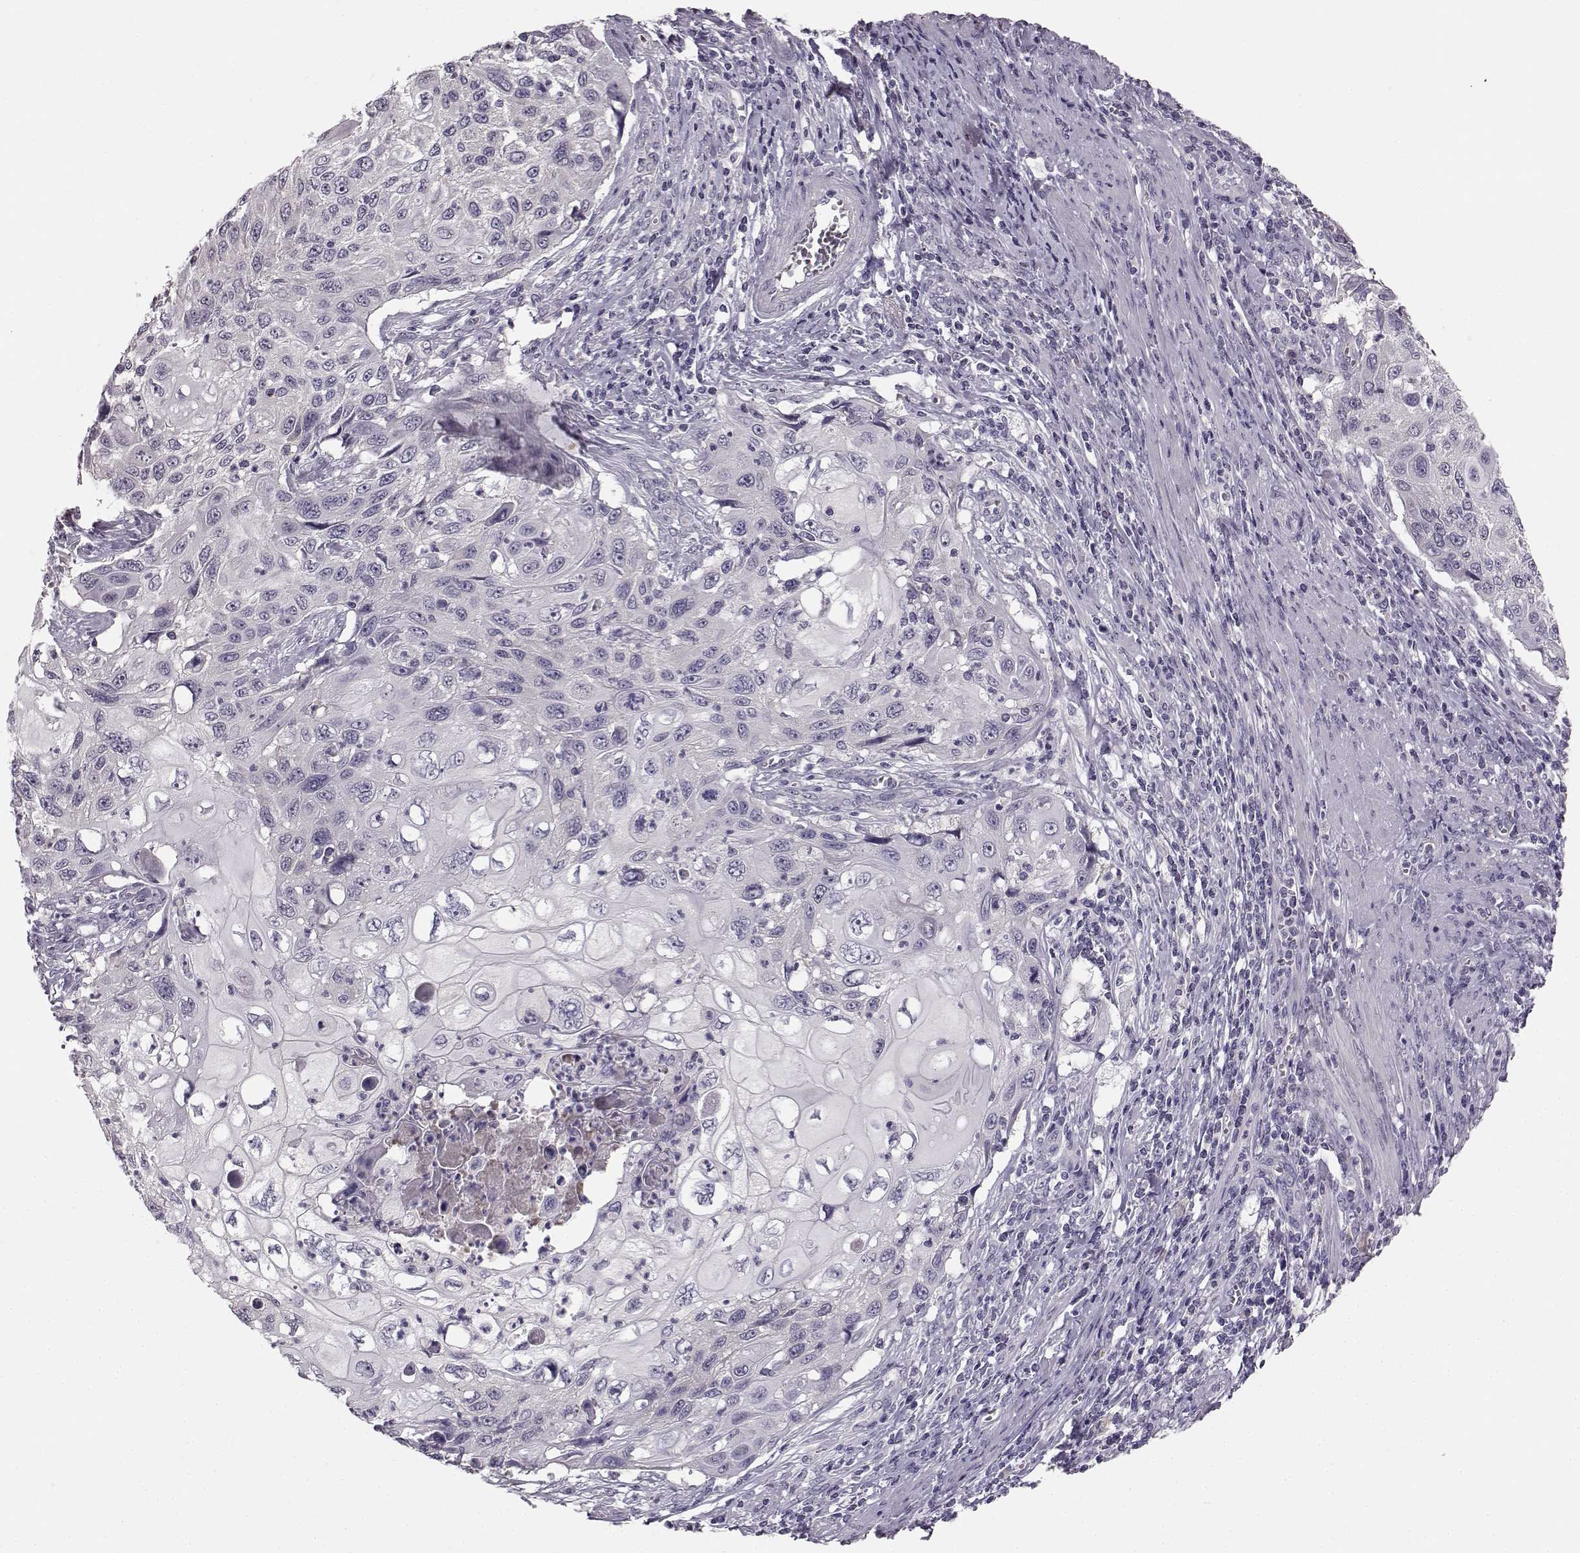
{"staining": {"intensity": "negative", "quantity": "none", "location": "none"}, "tissue": "cervical cancer", "cell_type": "Tumor cells", "image_type": "cancer", "snomed": [{"axis": "morphology", "description": "Squamous cell carcinoma, NOS"}, {"axis": "topography", "description": "Cervix"}], "caption": "Tumor cells show no significant protein positivity in cervical cancer (squamous cell carcinoma). Nuclei are stained in blue.", "gene": "BFSP2", "patient": {"sex": "female", "age": 70}}